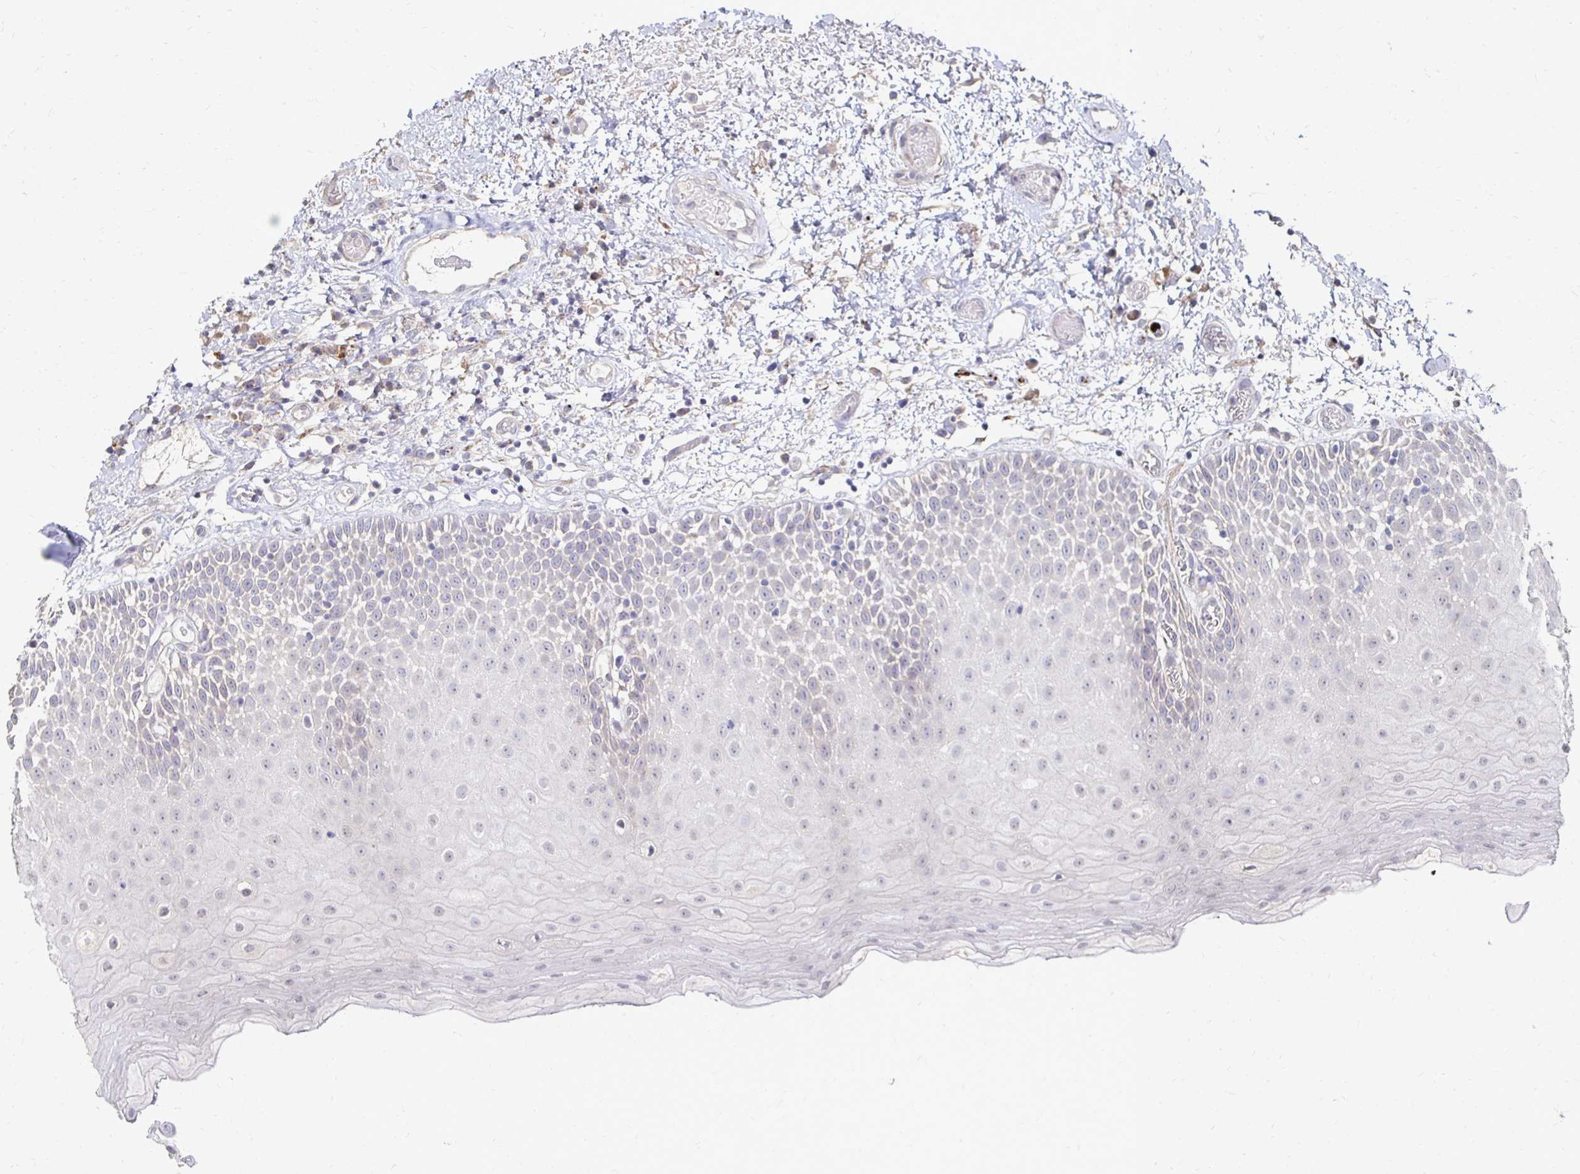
{"staining": {"intensity": "negative", "quantity": "none", "location": "none"}, "tissue": "oral mucosa", "cell_type": "Squamous epithelial cells", "image_type": "normal", "snomed": [{"axis": "morphology", "description": "Normal tissue, NOS"}, {"axis": "topography", "description": "Oral tissue"}], "caption": "The histopathology image demonstrates no staining of squamous epithelial cells in normal oral mucosa. (Immunohistochemistry, brightfield microscopy, high magnification).", "gene": "ZNF727", "patient": {"sex": "female", "age": 82}}